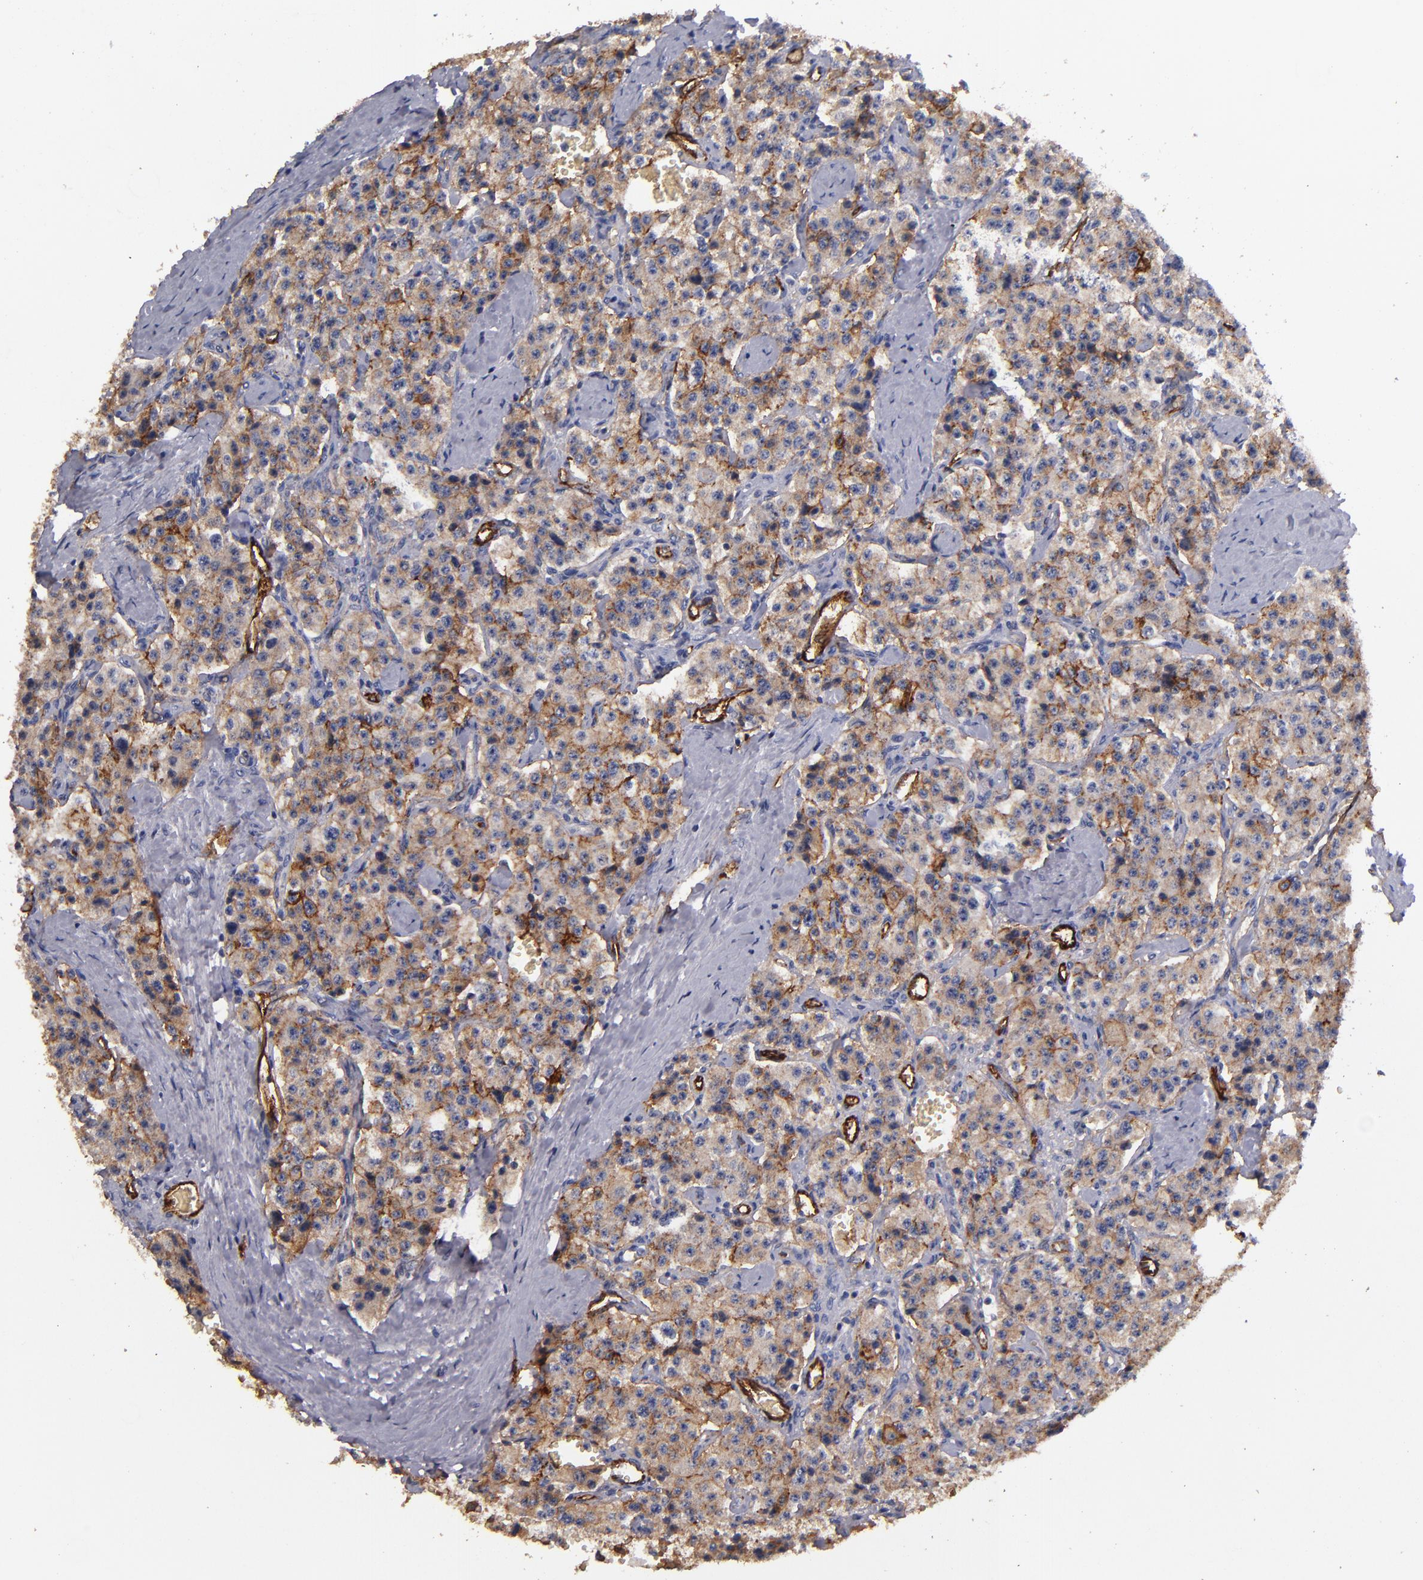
{"staining": {"intensity": "moderate", "quantity": ">75%", "location": "cytoplasmic/membranous"}, "tissue": "carcinoid", "cell_type": "Tumor cells", "image_type": "cancer", "snomed": [{"axis": "morphology", "description": "Carcinoid, malignant, NOS"}, {"axis": "topography", "description": "Small intestine"}], "caption": "Protein expression analysis of human malignant carcinoid reveals moderate cytoplasmic/membranous staining in approximately >75% of tumor cells. (IHC, brightfield microscopy, high magnification).", "gene": "CLDN5", "patient": {"sex": "male", "age": 52}}